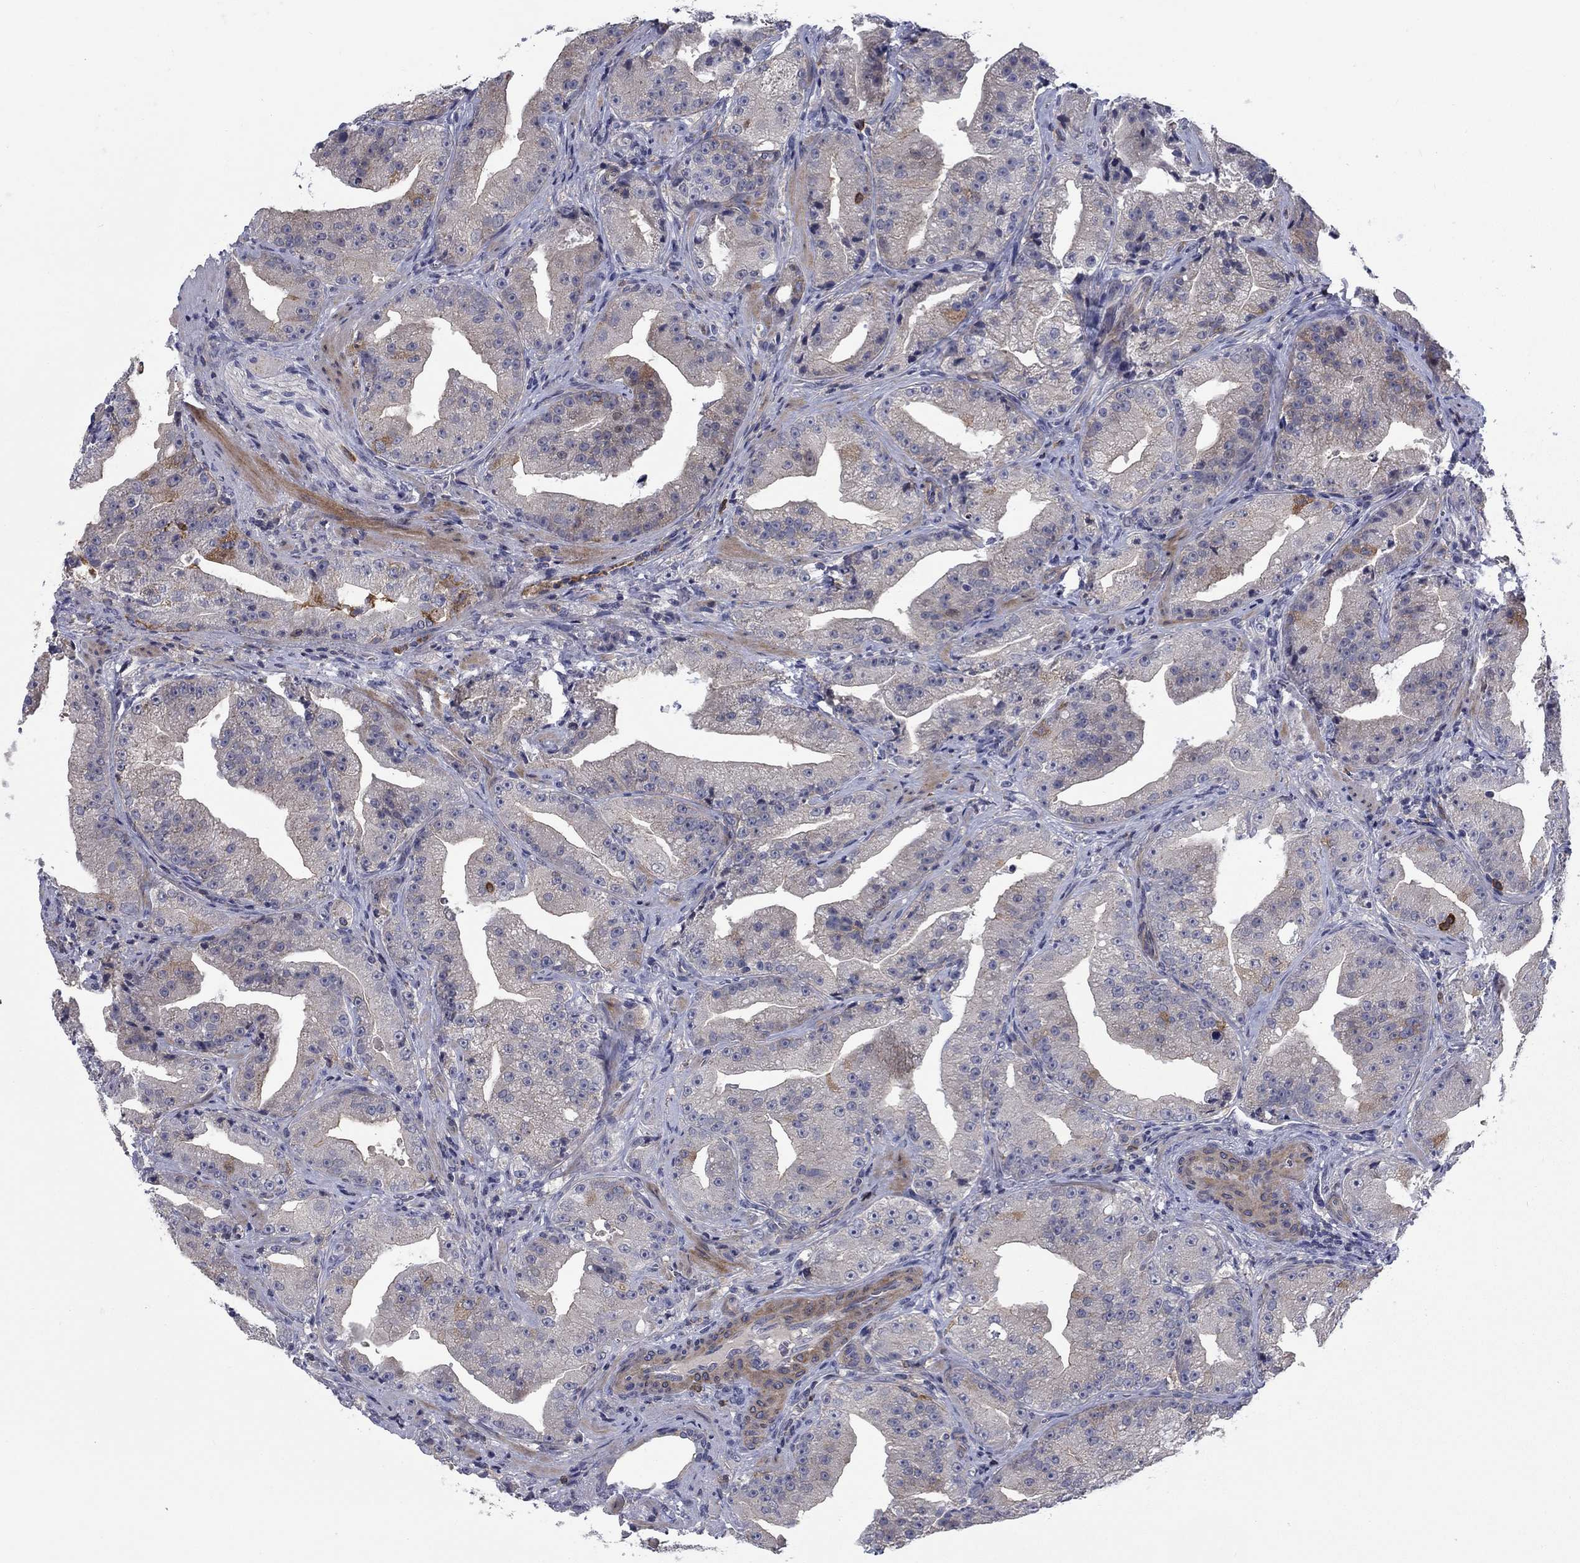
{"staining": {"intensity": "weak", "quantity": "<25%", "location": "cytoplasmic/membranous"}, "tissue": "prostate cancer", "cell_type": "Tumor cells", "image_type": "cancer", "snomed": [{"axis": "morphology", "description": "Adenocarcinoma, Low grade"}, {"axis": "topography", "description": "Prostate"}], "caption": "High magnification brightfield microscopy of prostate cancer (adenocarcinoma (low-grade)) stained with DAB (3,3'-diaminobenzidine) (brown) and counterstained with hematoxylin (blue): tumor cells show no significant expression.", "gene": "KIF15", "patient": {"sex": "male", "age": 62}}